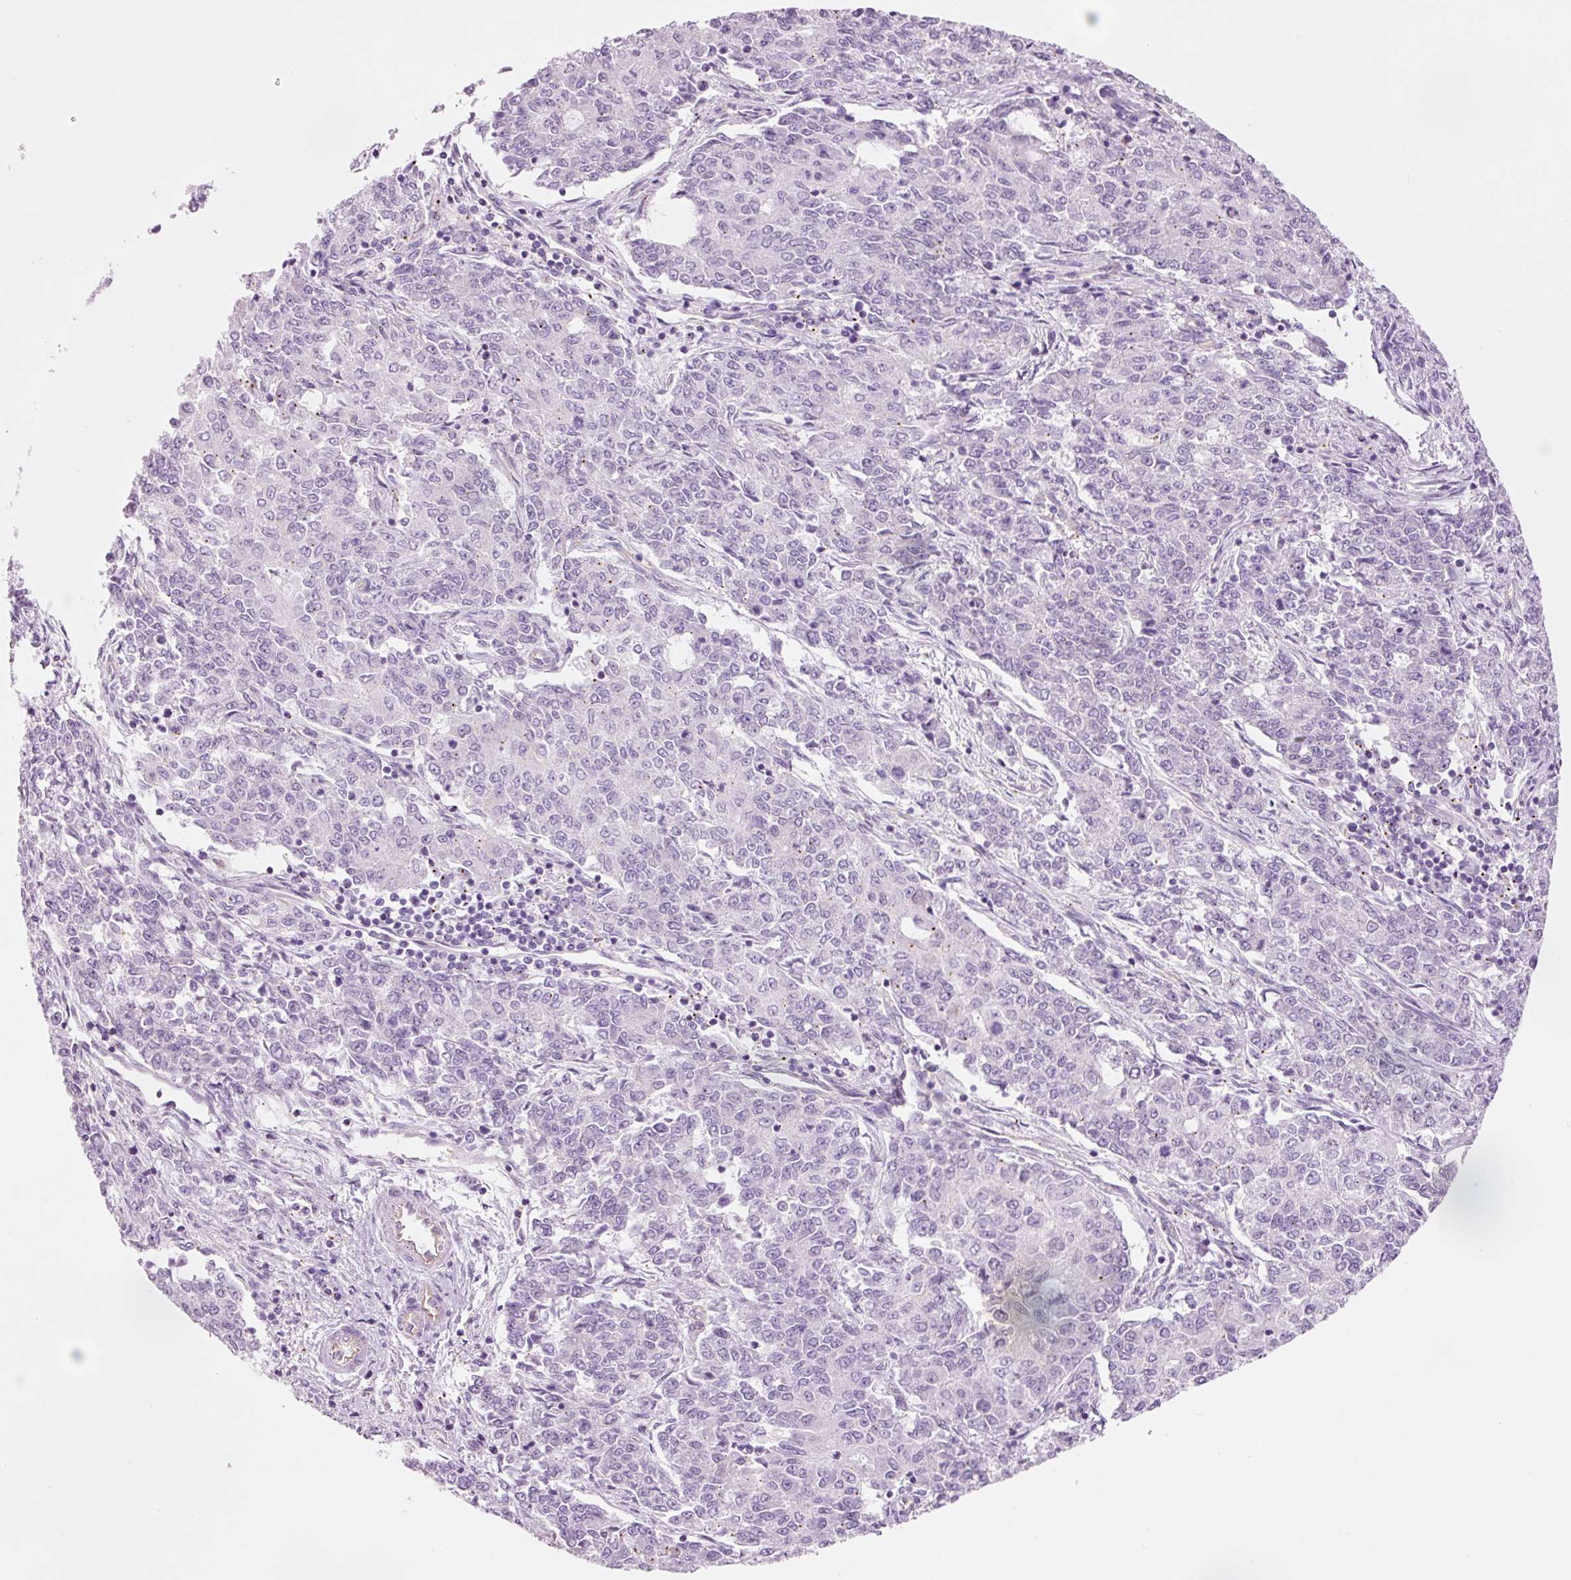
{"staining": {"intensity": "negative", "quantity": "none", "location": "none"}, "tissue": "endometrial cancer", "cell_type": "Tumor cells", "image_type": "cancer", "snomed": [{"axis": "morphology", "description": "Adenocarcinoma, NOS"}, {"axis": "topography", "description": "Endometrium"}], "caption": "This is an immunohistochemistry (IHC) micrograph of adenocarcinoma (endometrial). There is no positivity in tumor cells.", "gene": "HSPA4L", "patient": {"sex": "female", "age": 50}}